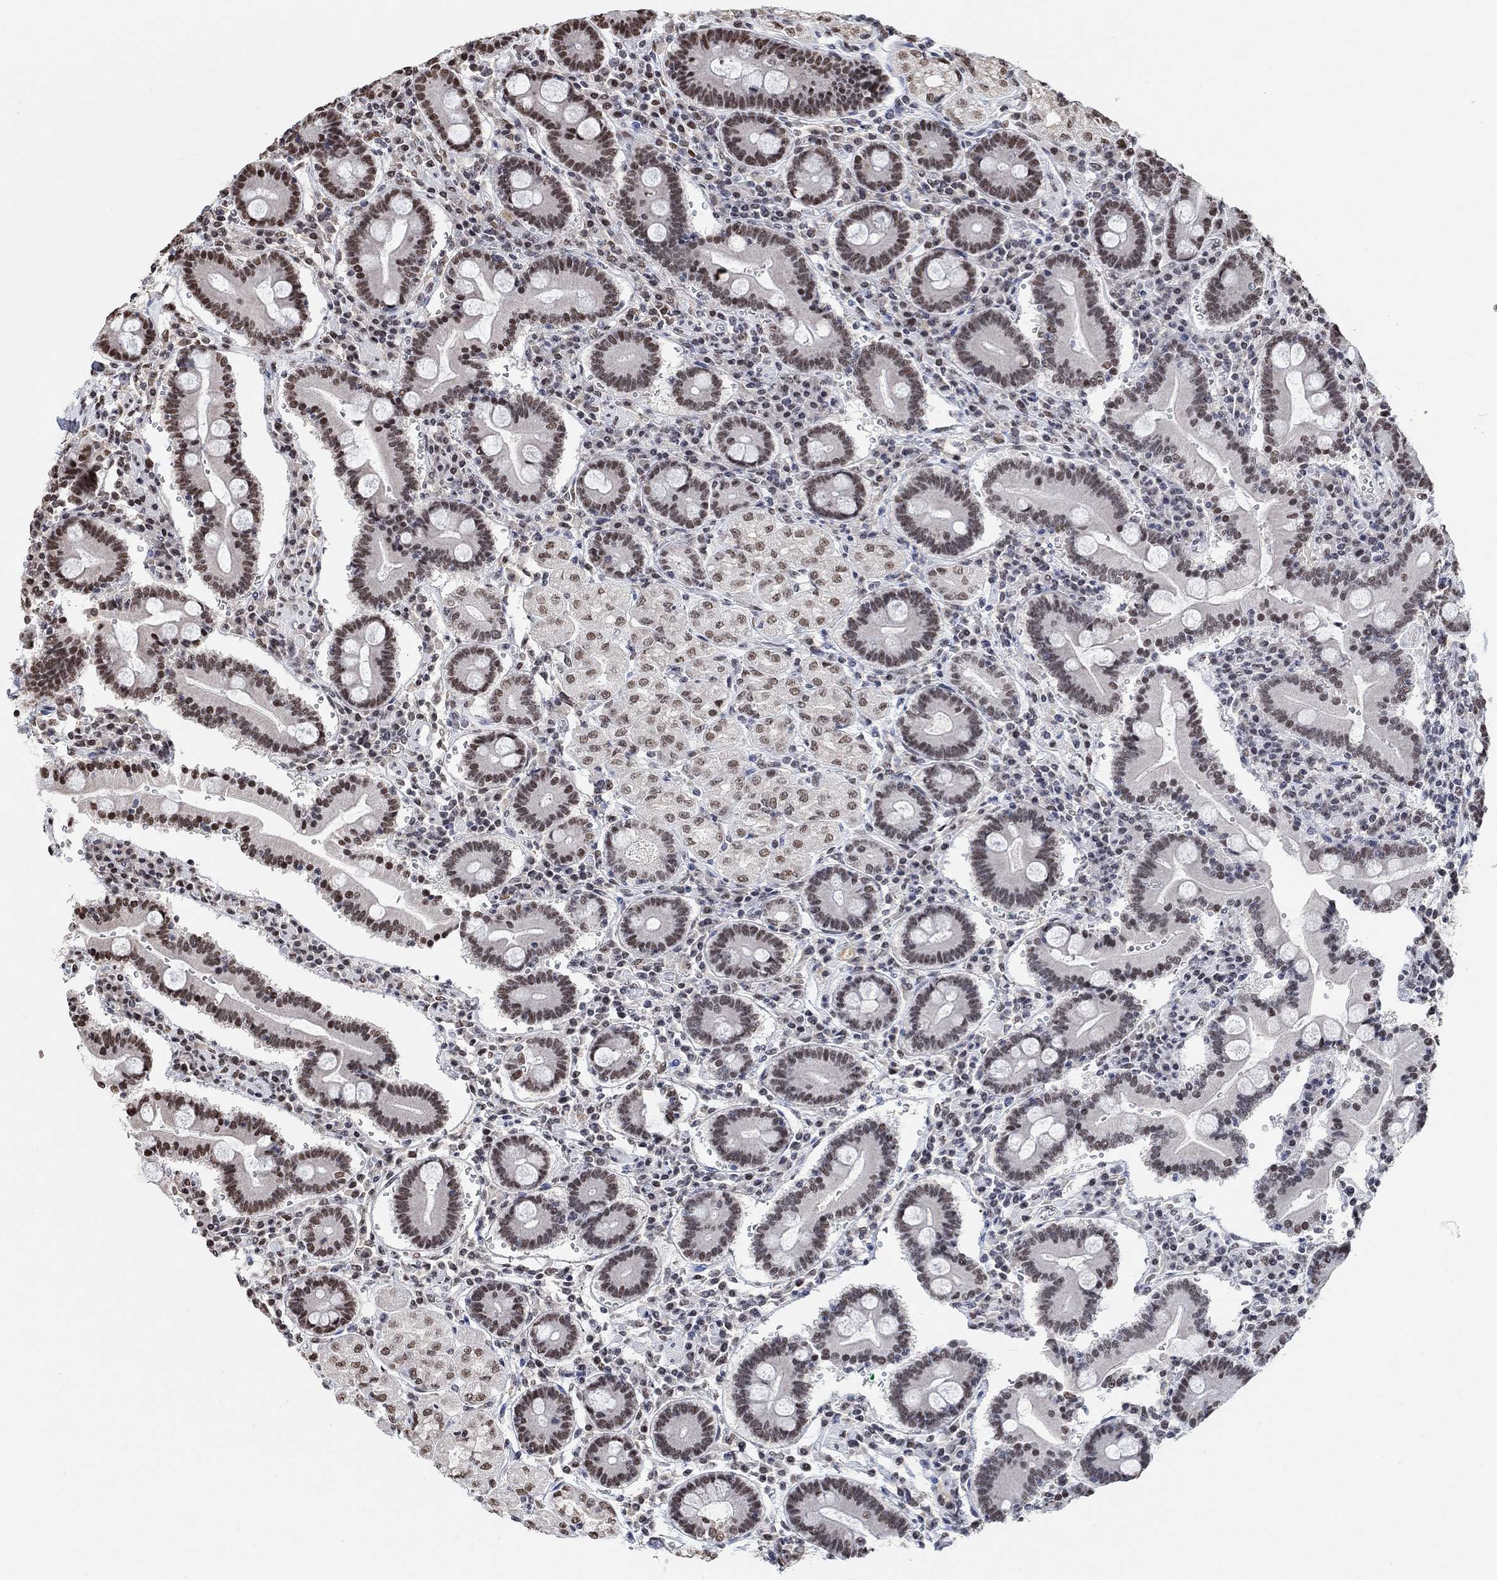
{"staining": {"intensity": "moderate", "quantity": ">75%", "location": "nuclear"}, "tissue": "duodenum", "cell_type": "Glandular cells", "image_type": "normal", "snomed": [{"axis": "morphology", "description": "Normal tissue, NOS"}, {"axis": "topography", "description": "Duodenum"}], "caption": "Immunohistochemistry (DAB) staining of normal human duodenum demonstrates moderate nuclear protein staining in about >75% of glandular cells.", "gene": "USP39", "patient": {"sex": "female", "age": 62}}